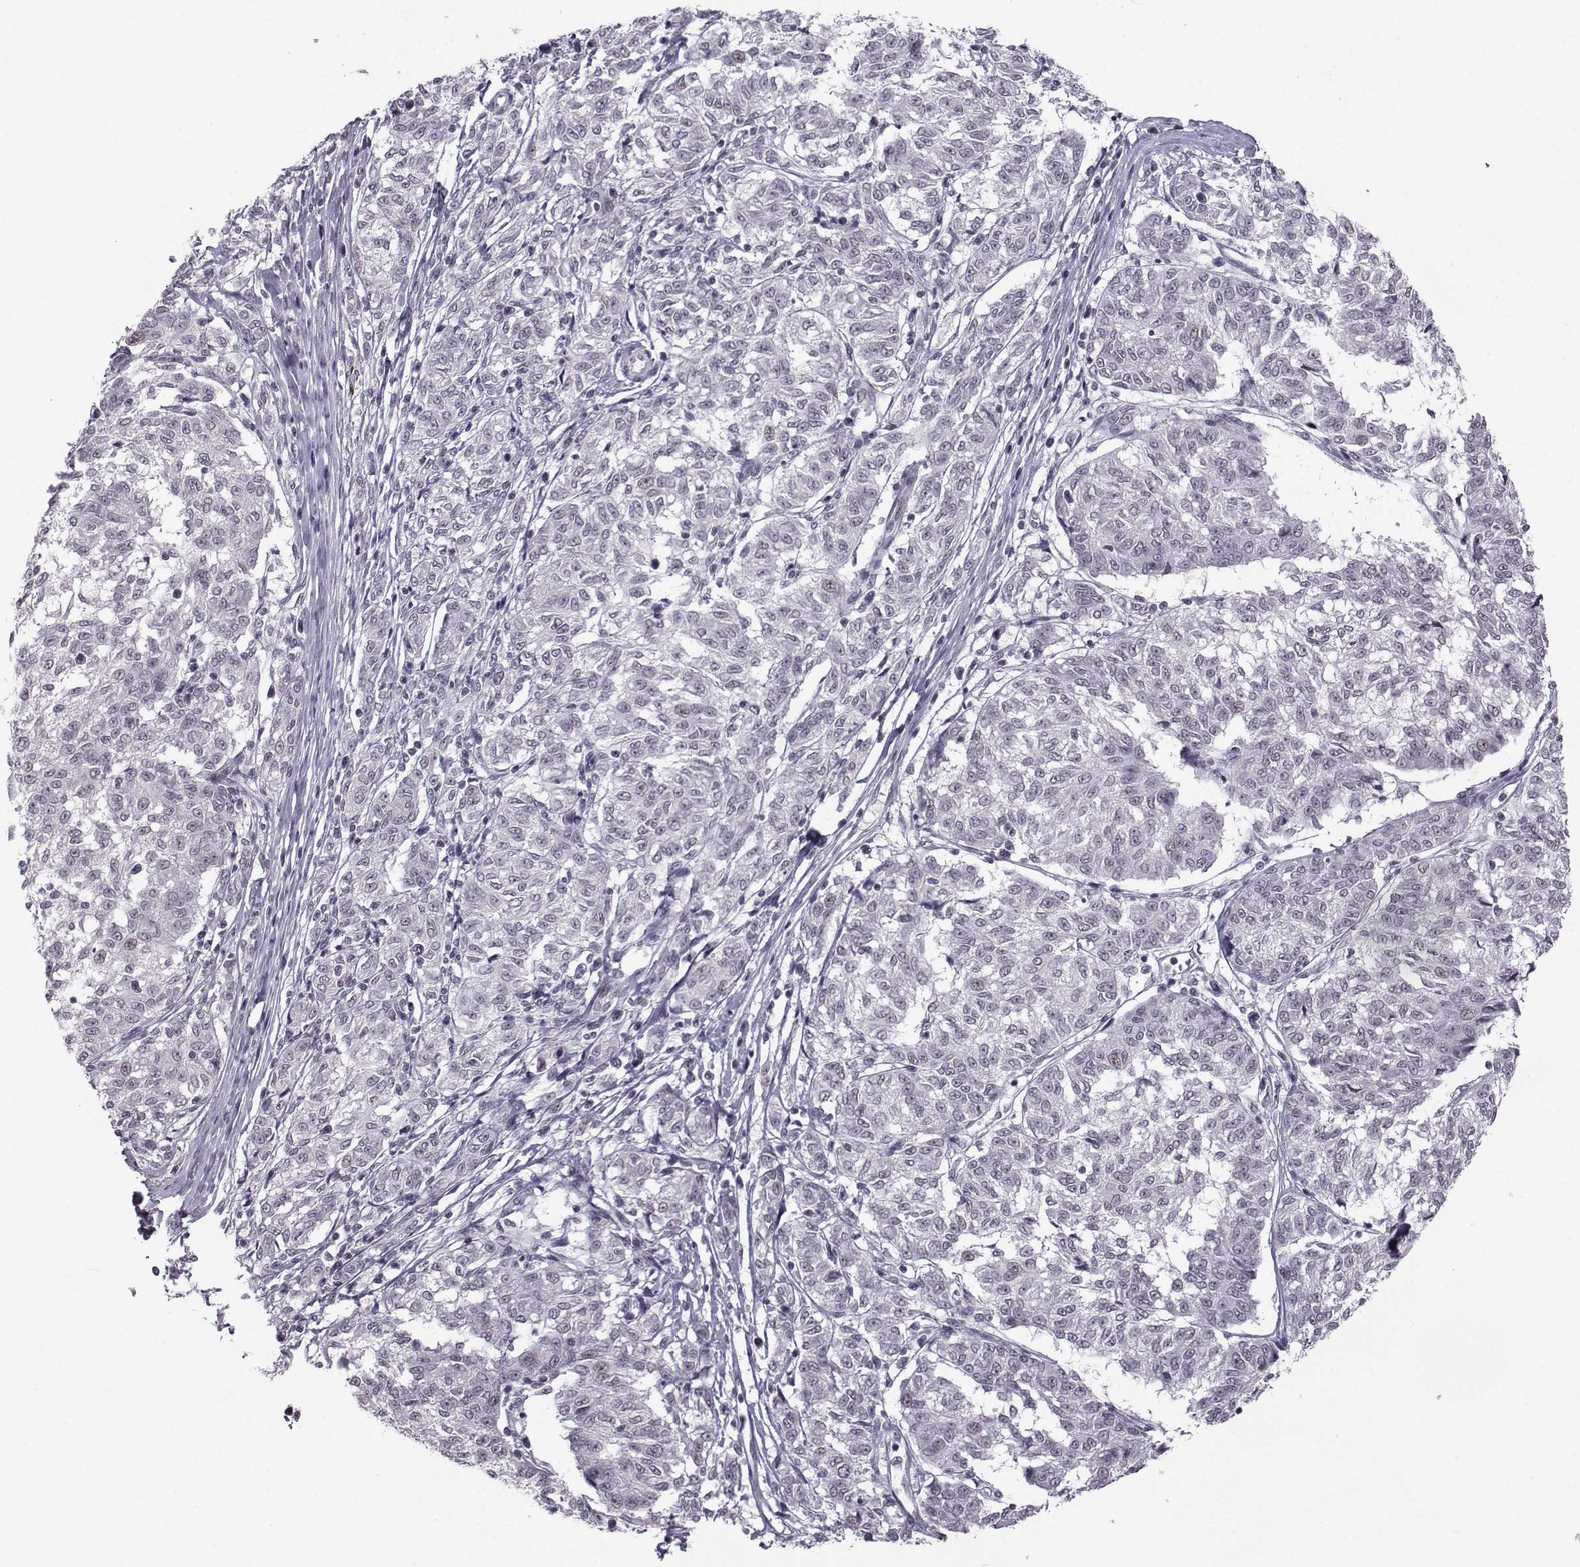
{"staining": {"intensity": "negative", "quantity": "none", "location": "none"}, "tissue": "melanoma", "cell_type": "Tumor cells", "image_type": "cancer", "snomed": [{"axis": "morphology", "description": "Malignant melanoma, NOS"}, {"axis": "topography", "description": "Skin"}], "caption": "Malignant melanoma stained for a protein using IHC reveals no positivity tumor cells.", "gene": "LIN28A", "patient": {"sex": "female", "age": 72}}